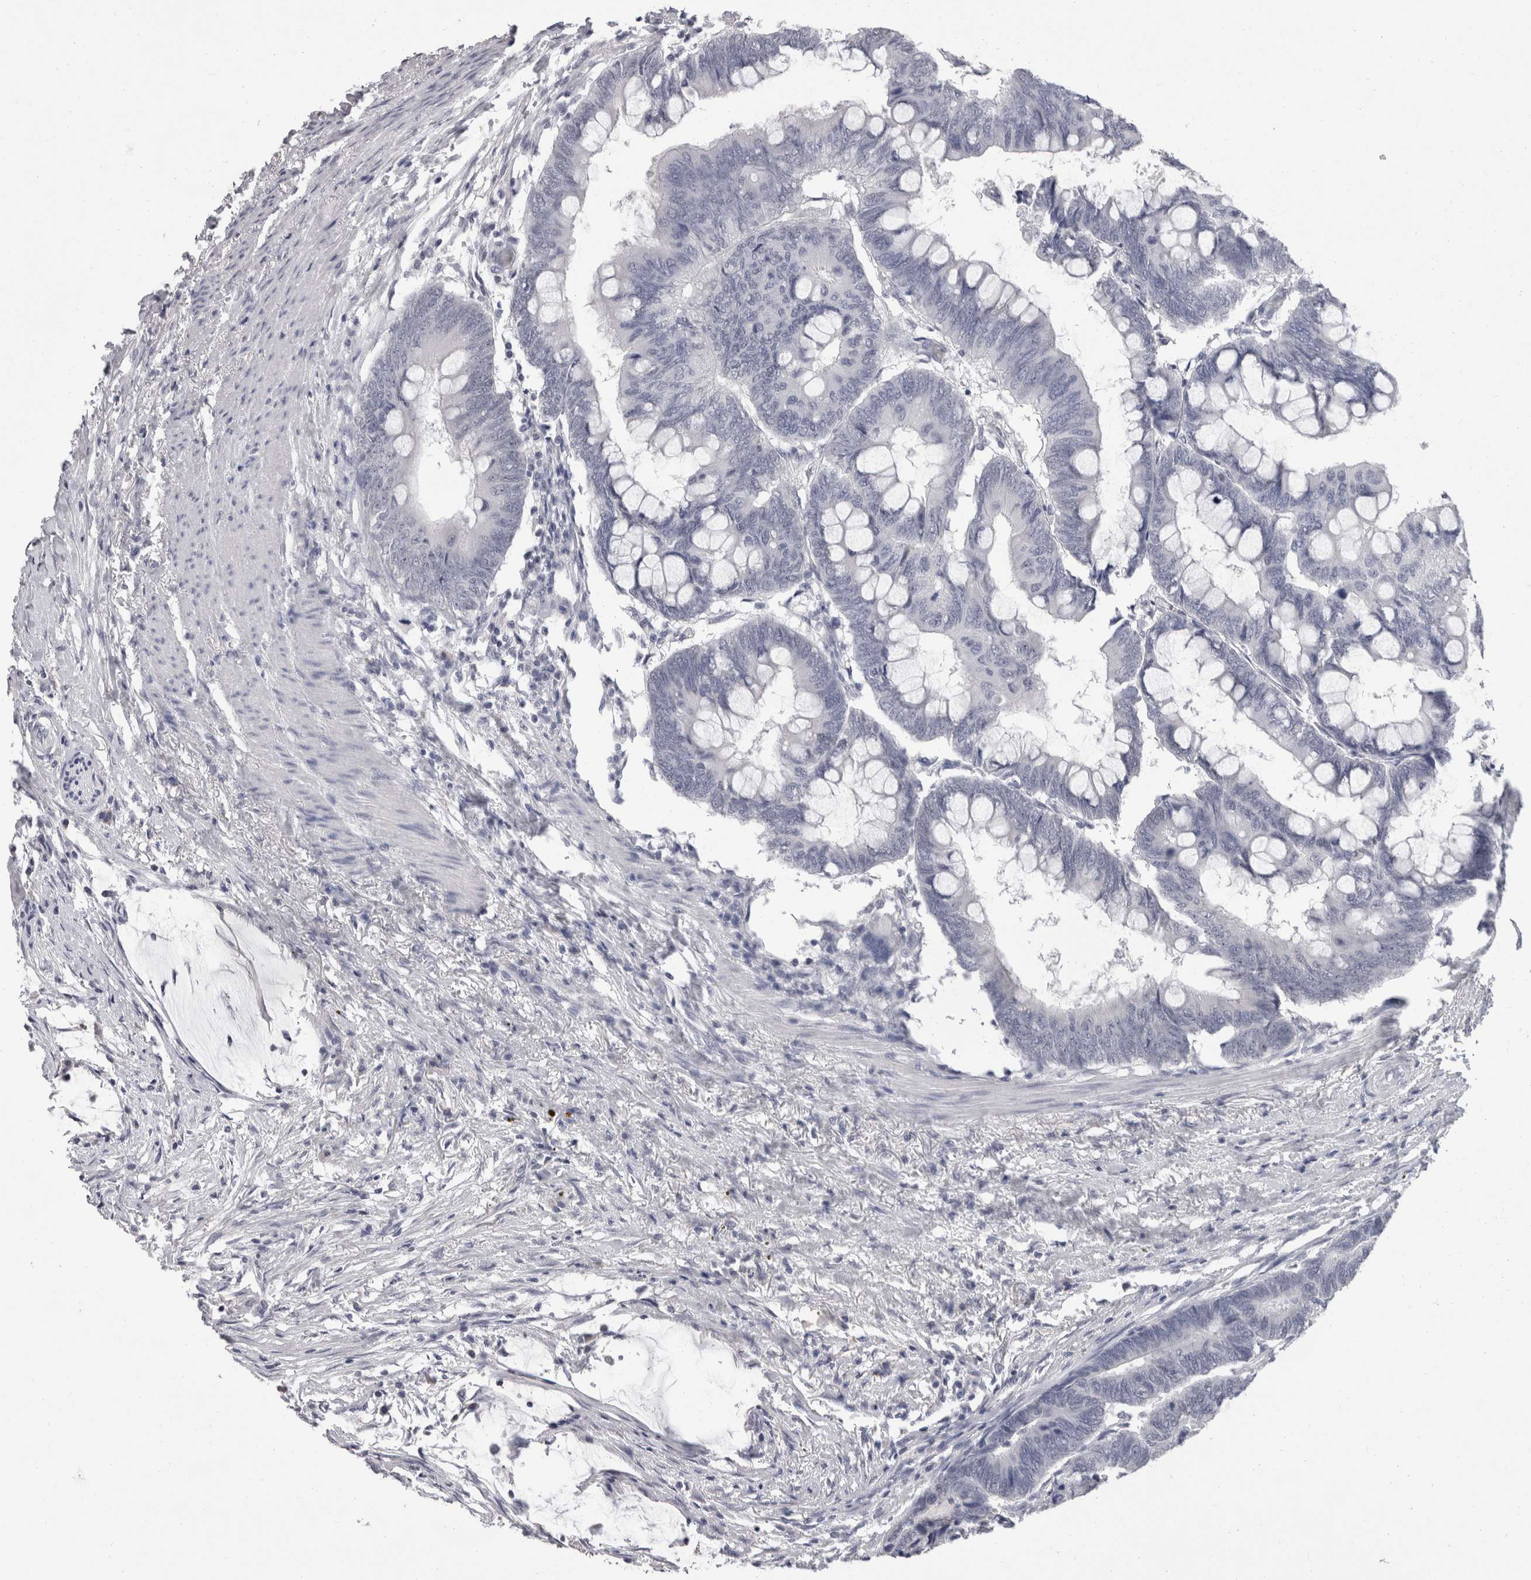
{"staining": {"intensity": "negative", "quantity": "none", "location": "none"}, "tissue": "colorectal cancer", "cell_type": "Tumor cells", "image_type": "cancer", "snomed": [{"axis": "morphology", "description": "Normal tissue, NOS"}, {"axis": "morphology", "description": "Adenocarcinoma, NOS"}, {"axis": "topography", "description": "Rectum"}, {"axis": "topography", "description": "Peripheral nerve tissue"}], "caption": "Tumor cells show no significant staining in colorectal adenocarcinoma.", "gene": "DDX17", "patient": {"sex": "male", "age": 92}}